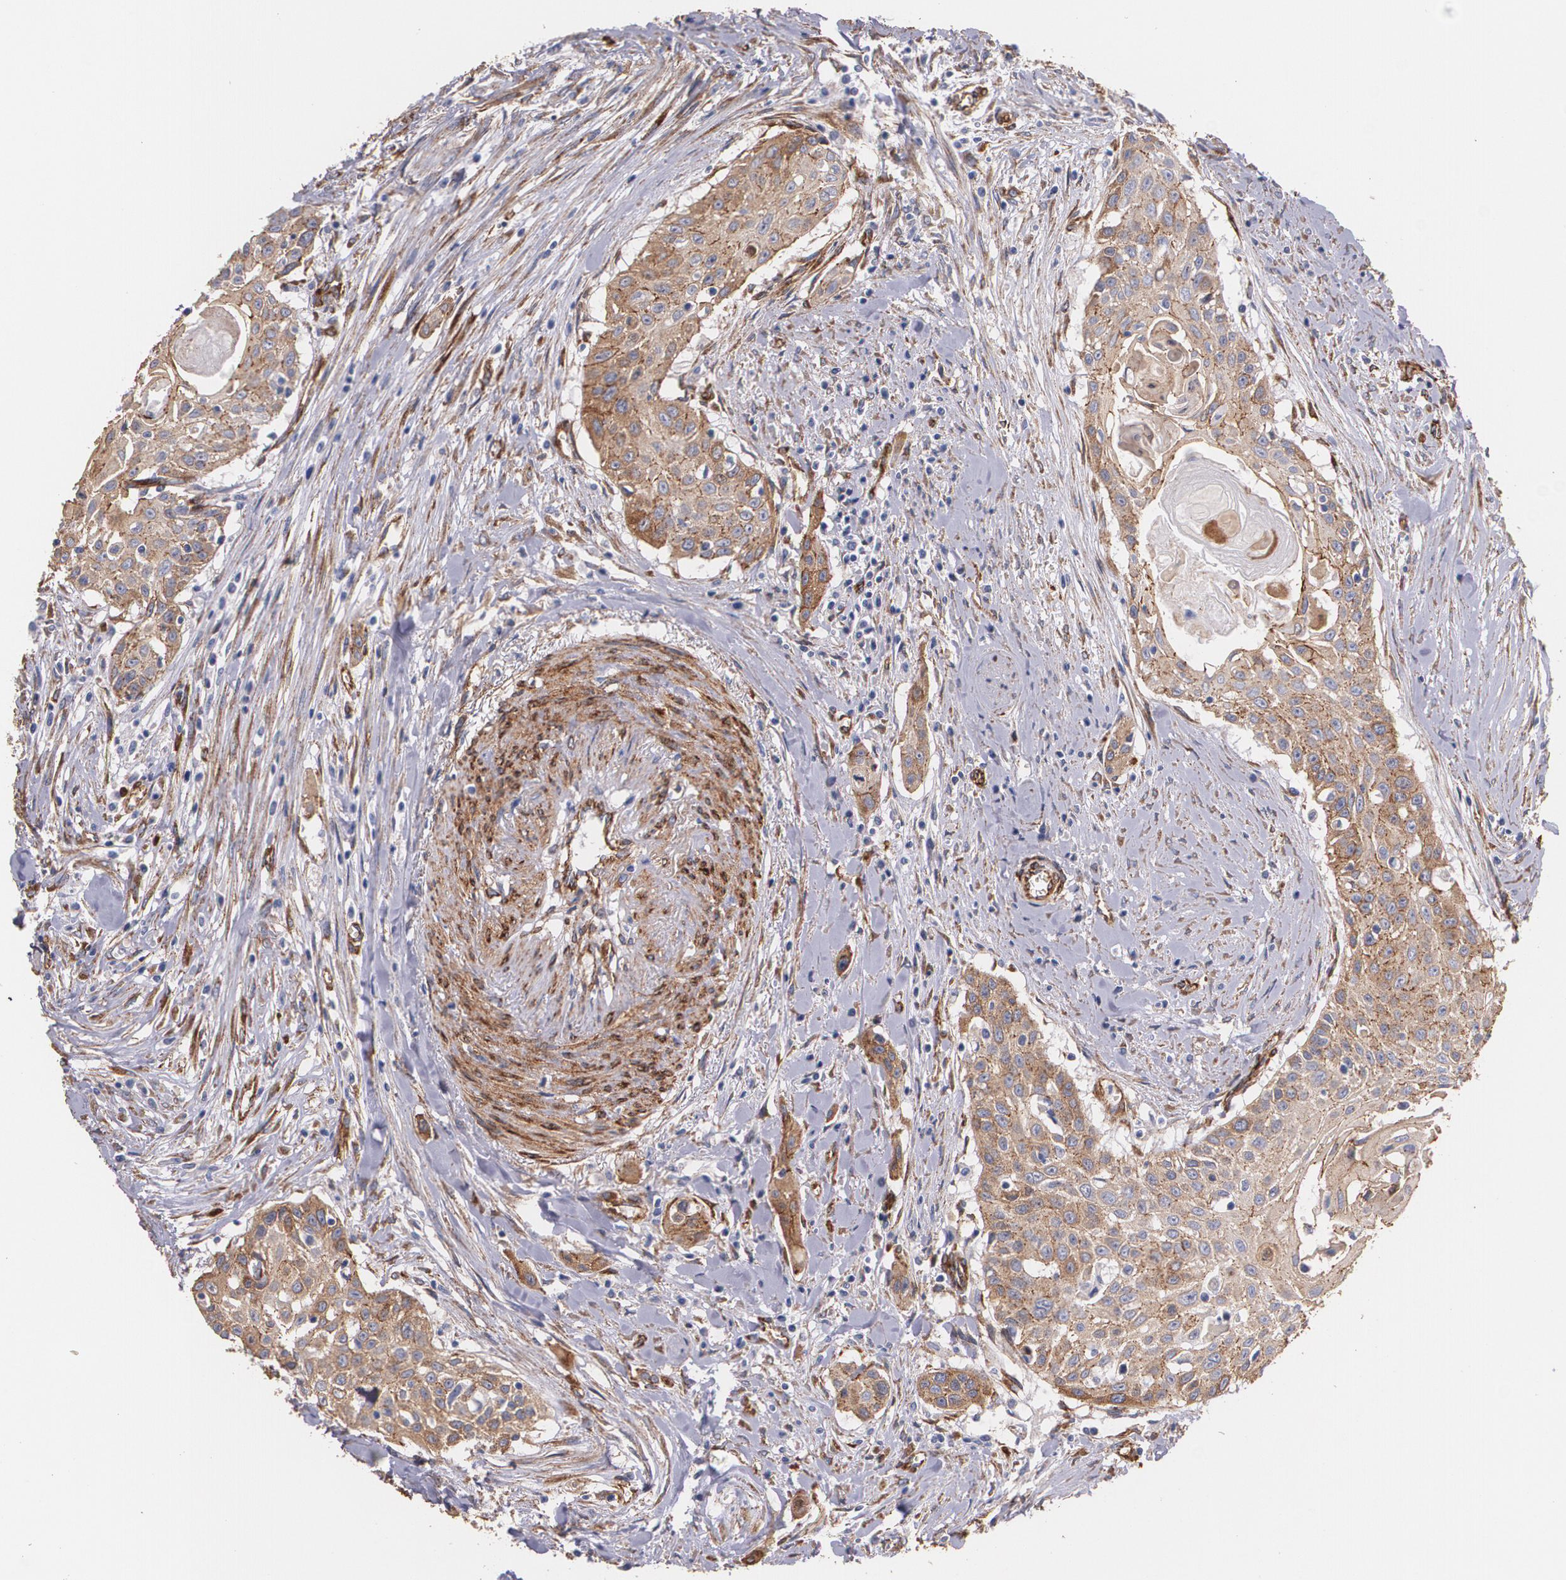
{"staining": {"intensity": "moderate", "quantity": ">75%", "location": "cytoplasmic/membranous"}, "tissue": "head and neck cancer", "cell_type": "Tumor cells", "image_type": "cancer", "snomed": [{"axis": "morphology", "description": "Squamous cell carcinoma, NOS"}, {"axis": "morphology", "description": "Squamous cell carcinoma, metastatic, NOS"}, {"axis": "topography", "description": "Lymph node"}, {"axis": "topography", "description": "Salivary gland"}, {"axis": "topography", "description": "Head-Neck"}], "caption": "Protein positivity by immunohistochemistry shows moderate cytoplasmic/membranous expression in approximately >75% of tumor cells in head and neck cancer (squamous cell carcinoma).", "gene": "TJP1", "patient": {"sex": "female", "age": 74}}